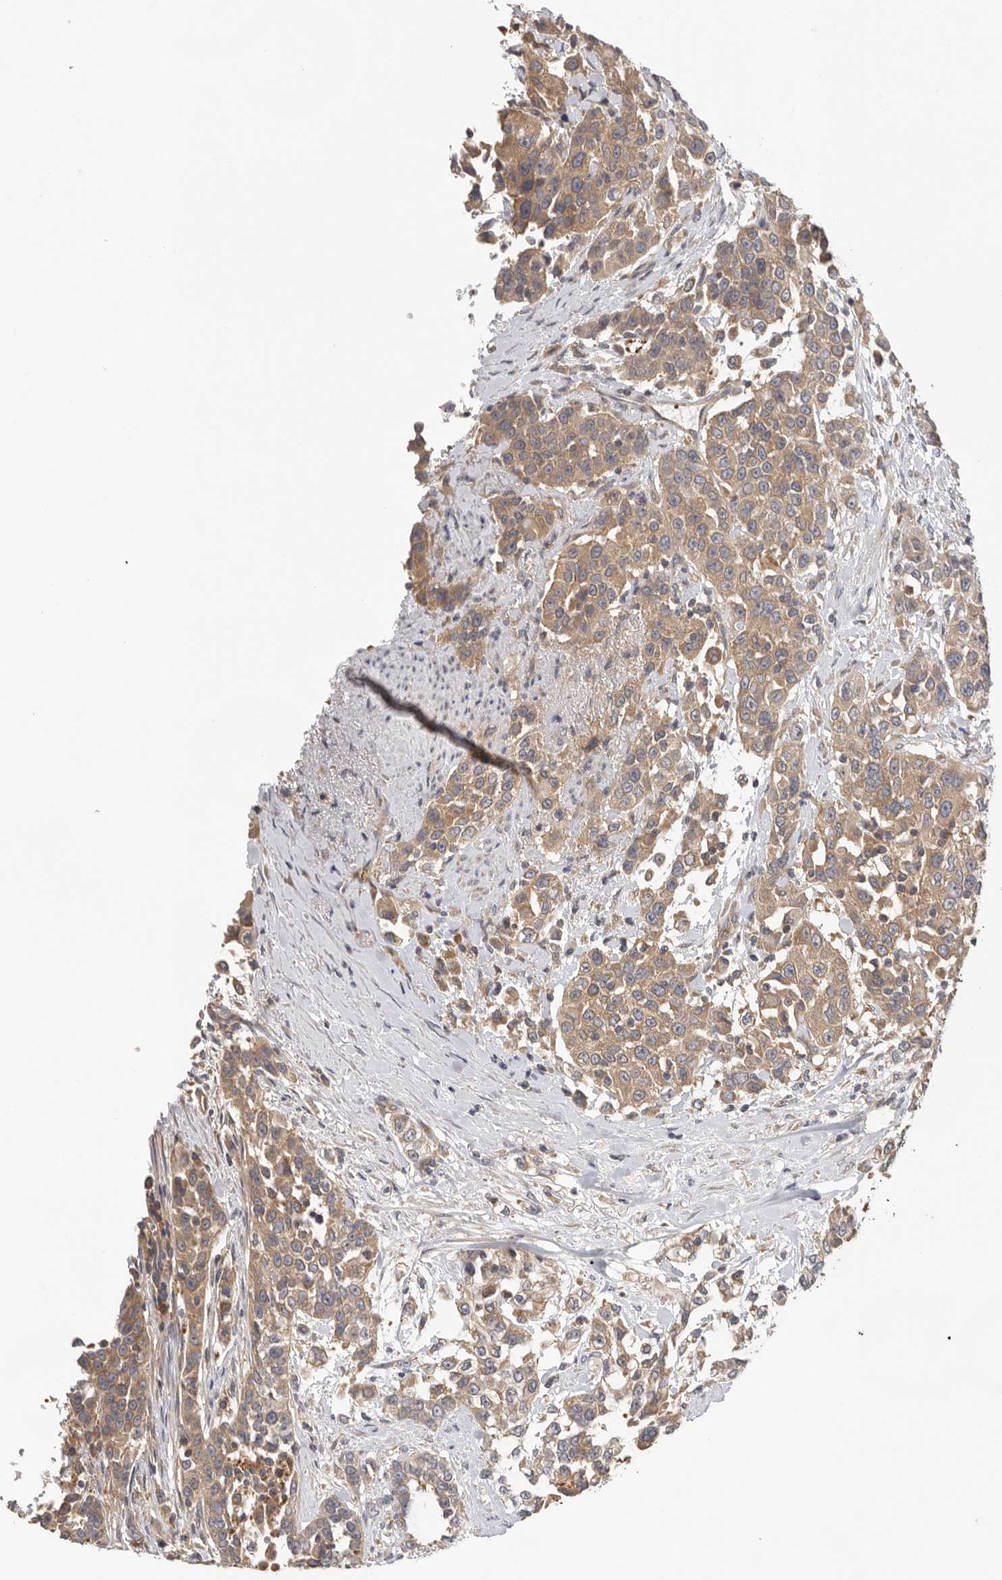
{"staining": {"intensity": "moderate", "quantity": ">75%", "location": "cytoplasmic/membranous"}, "tissue": "urothelial cancer", "cell_type": "Tumor cells", "image_type": "cancer", "snomed": [{"axis": "morphology", "description": "Urothelial carcinoma, High grade"}, {"axis": "topography", "description": "Urinary bladder"}], "caption": "High-magnification brightfield microscopy of urothelial cancer stained with DAB (brown) and counterstained with hematoxylin (blue). tumor cells exhibit moderate cytoplasmic/membranous staining is appreciated in approximately>75% of cells.", "gene": "PPP1R42", "patient": {"sex": "female", "age": 80}}